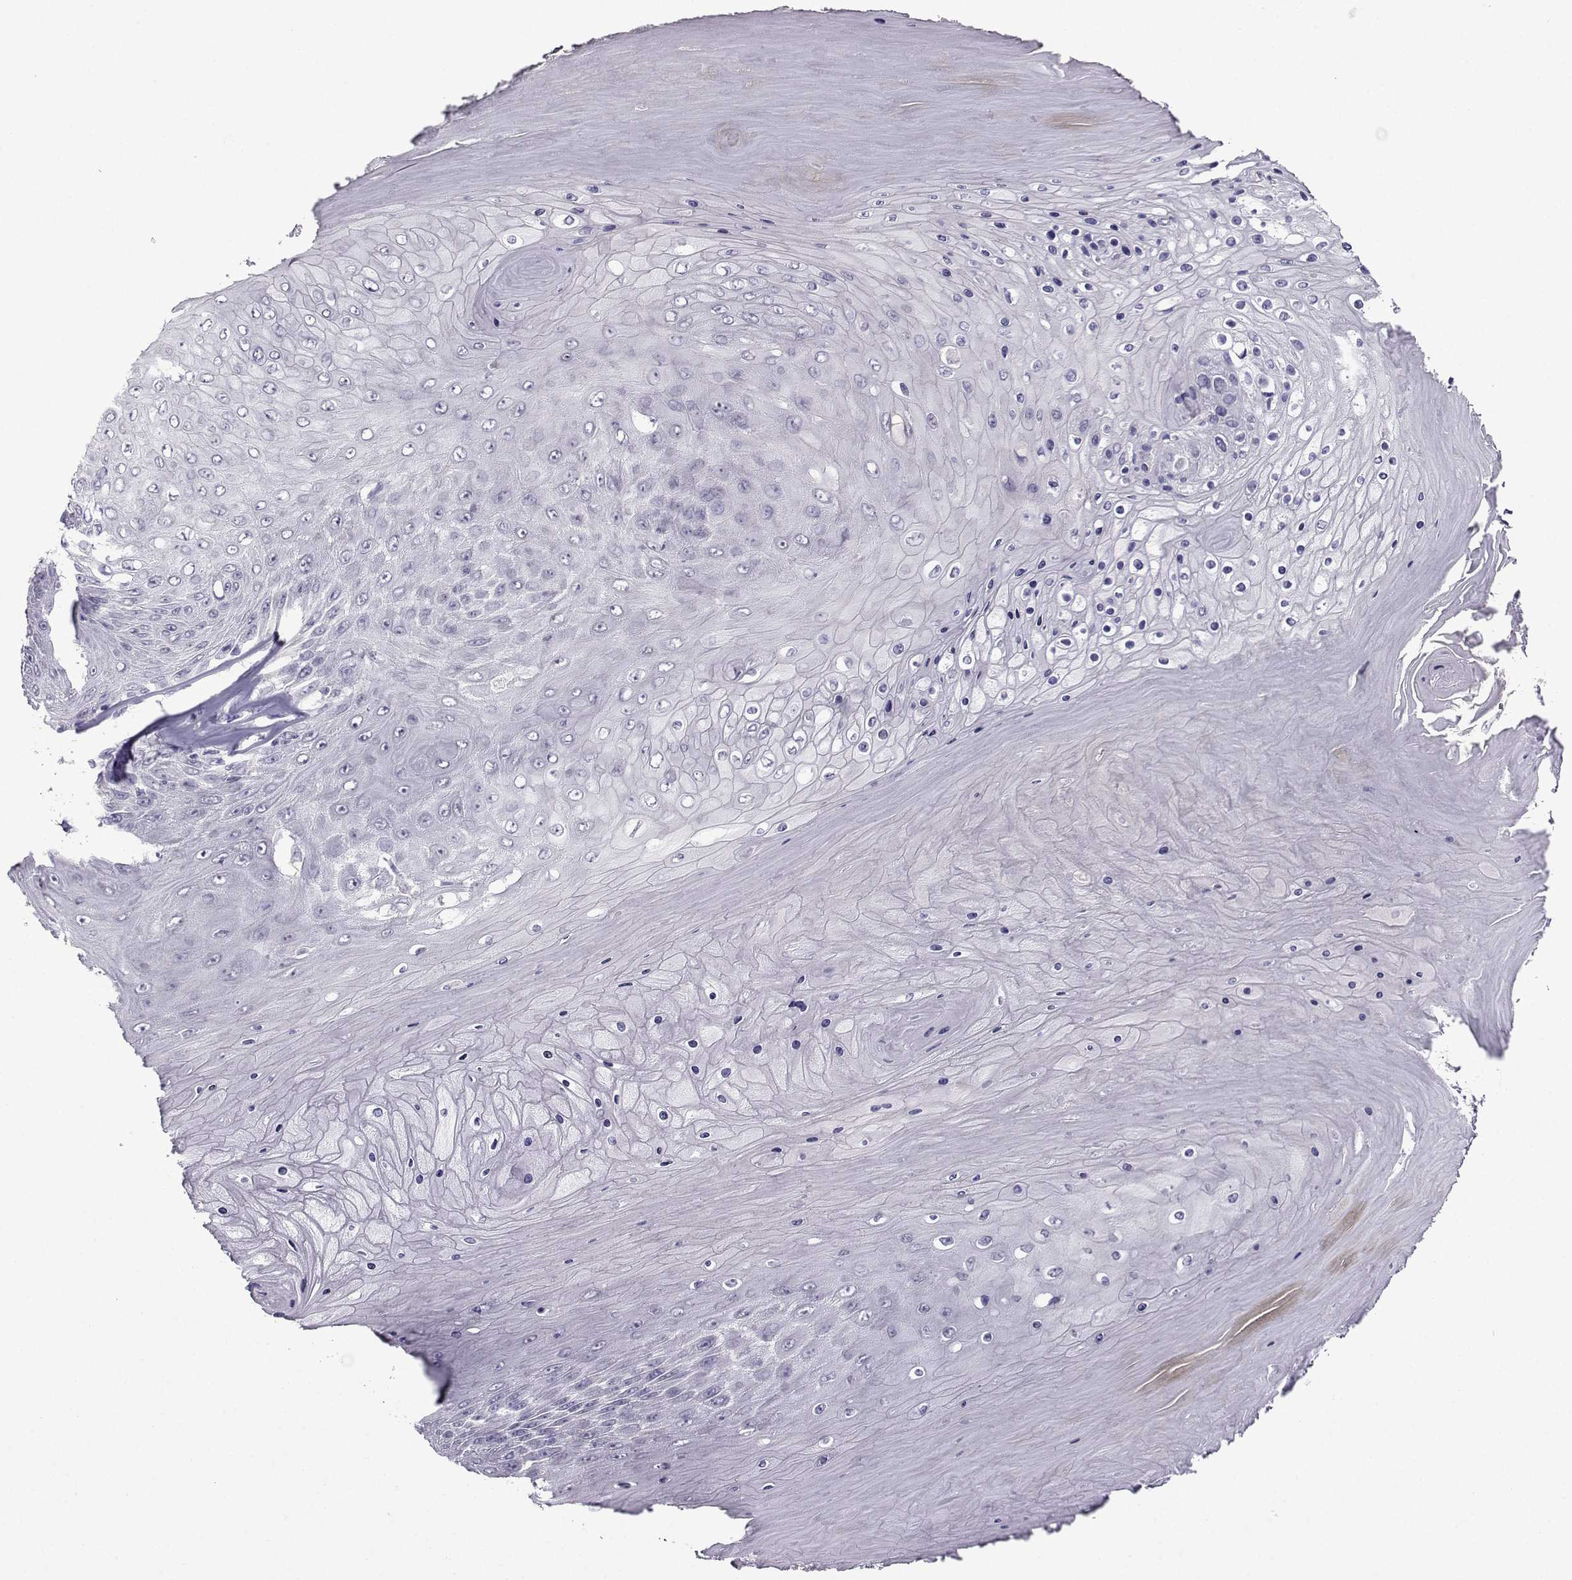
{"staining": {"intensity": "negative", "quantity": "none", "location": "none"}, "tissue": "skin cancer", "cell_type": "Tumor cells", "image_type": "cancer", "snomed": [{"axis": "morphology", "description": "Squamous cell carcinoma, NOS"}, {"axis": "topography", "description": "Skin"}], "caption": "This histopathology image is of skin cancer stained with IHC to label a protein in brown with the nuclei are counter-stained blue. There is no expression in tumor cells.", "gene": "CRYBB1", "patient": {"sex": "male", "age": 62}}